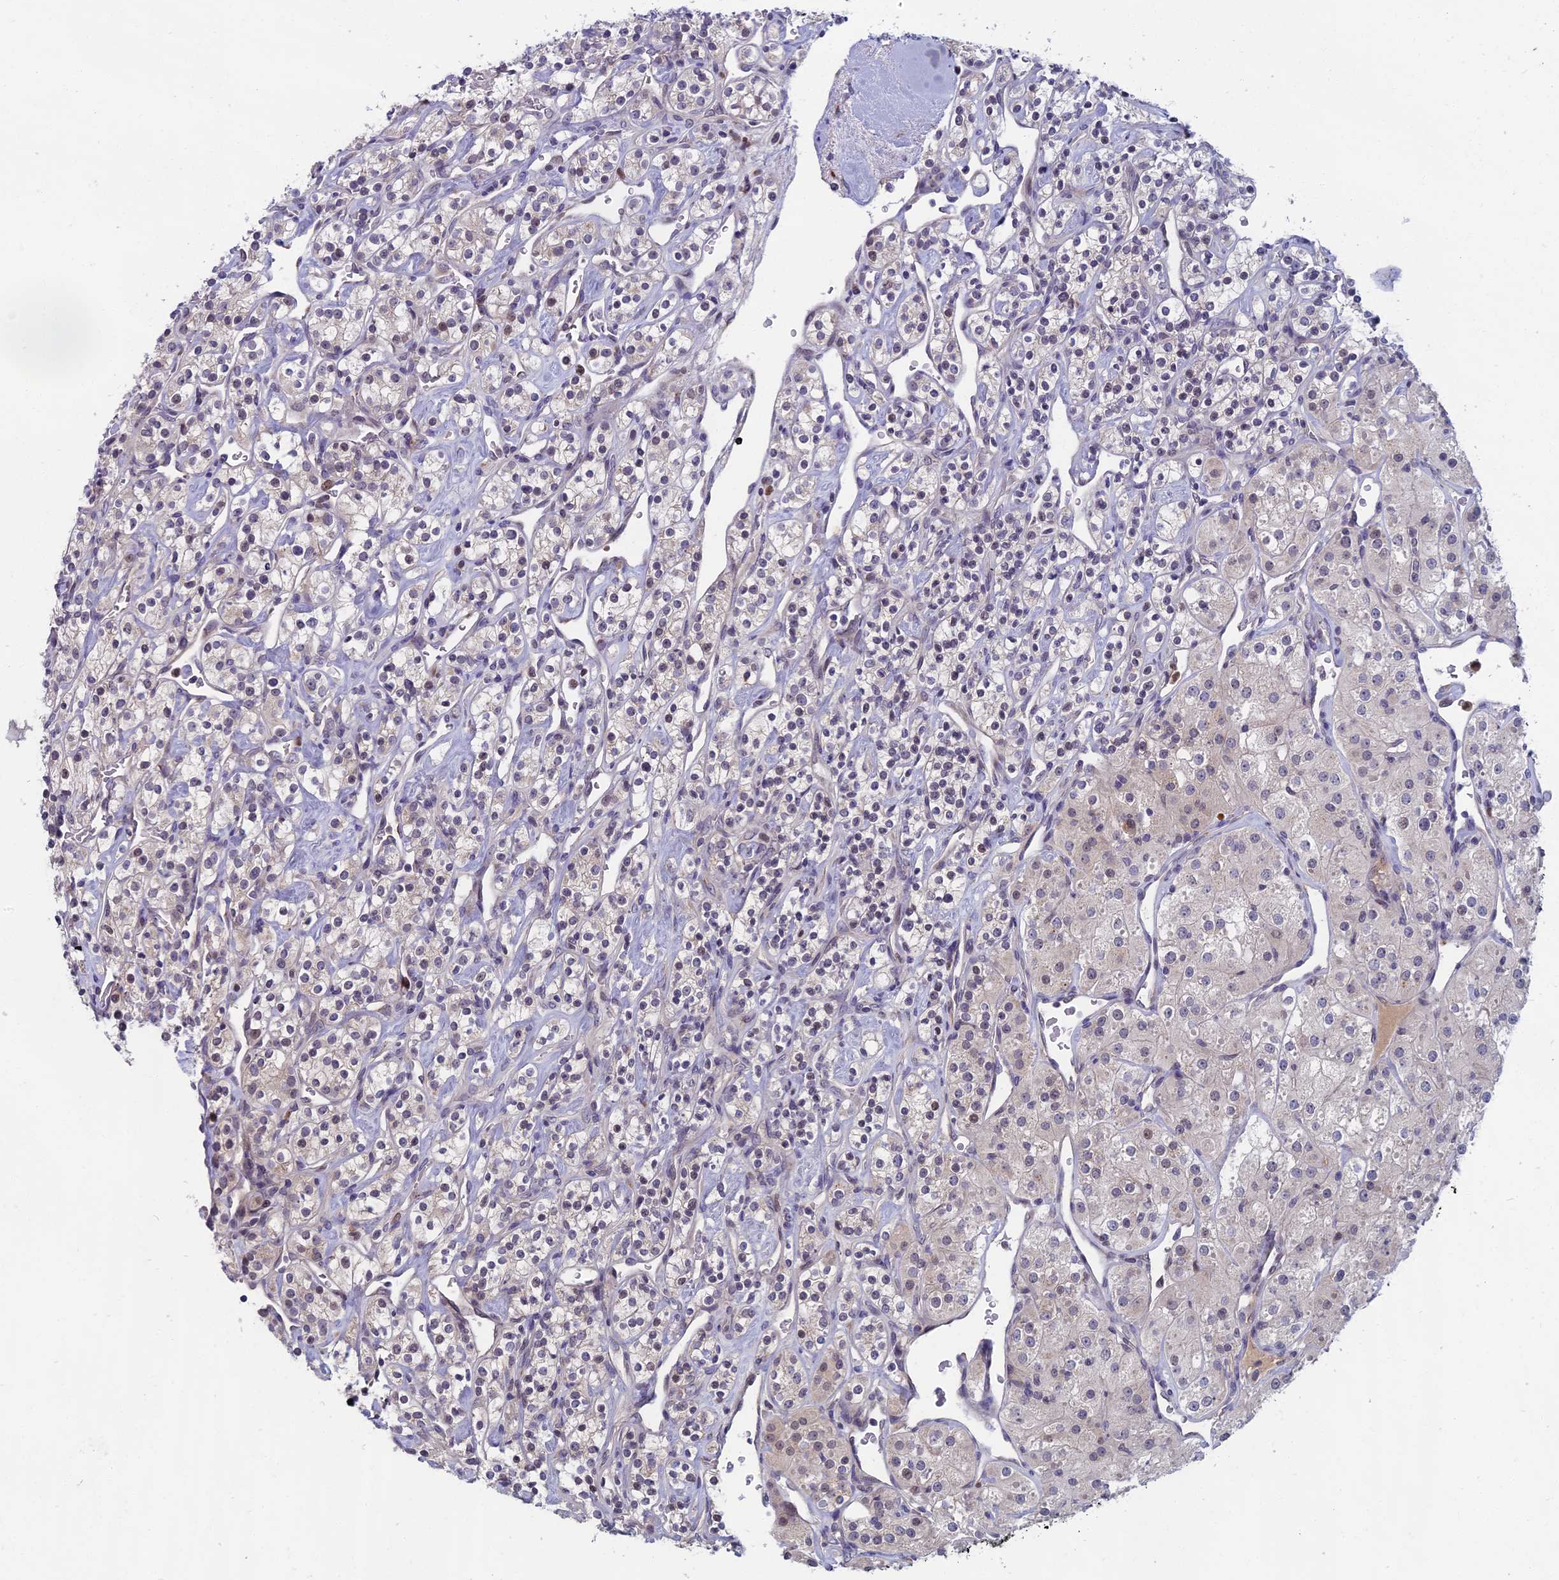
{"staining": {"intensity": "negative", "quantity": "none", "location": "none"}, "tissue": "renal cancer", "cell_type": "Tumor cells", "image_type": "cancer", "snomed": [{"axis": "morphology", "description": "Adenocarcinoma, NOS"}, {"axis": "topography", "description": "Kidney"}], "caption": "High power microscopy image of an immunohistochemistry (IHC) micrograph of renal cancer (adenocarcinoma), revealing no significant staining in tumor cells. (DAB immunohistochemistry (IHC), high magnification).", "gene": "LIG1", "patient": {"sex": "male", "age": 77}}